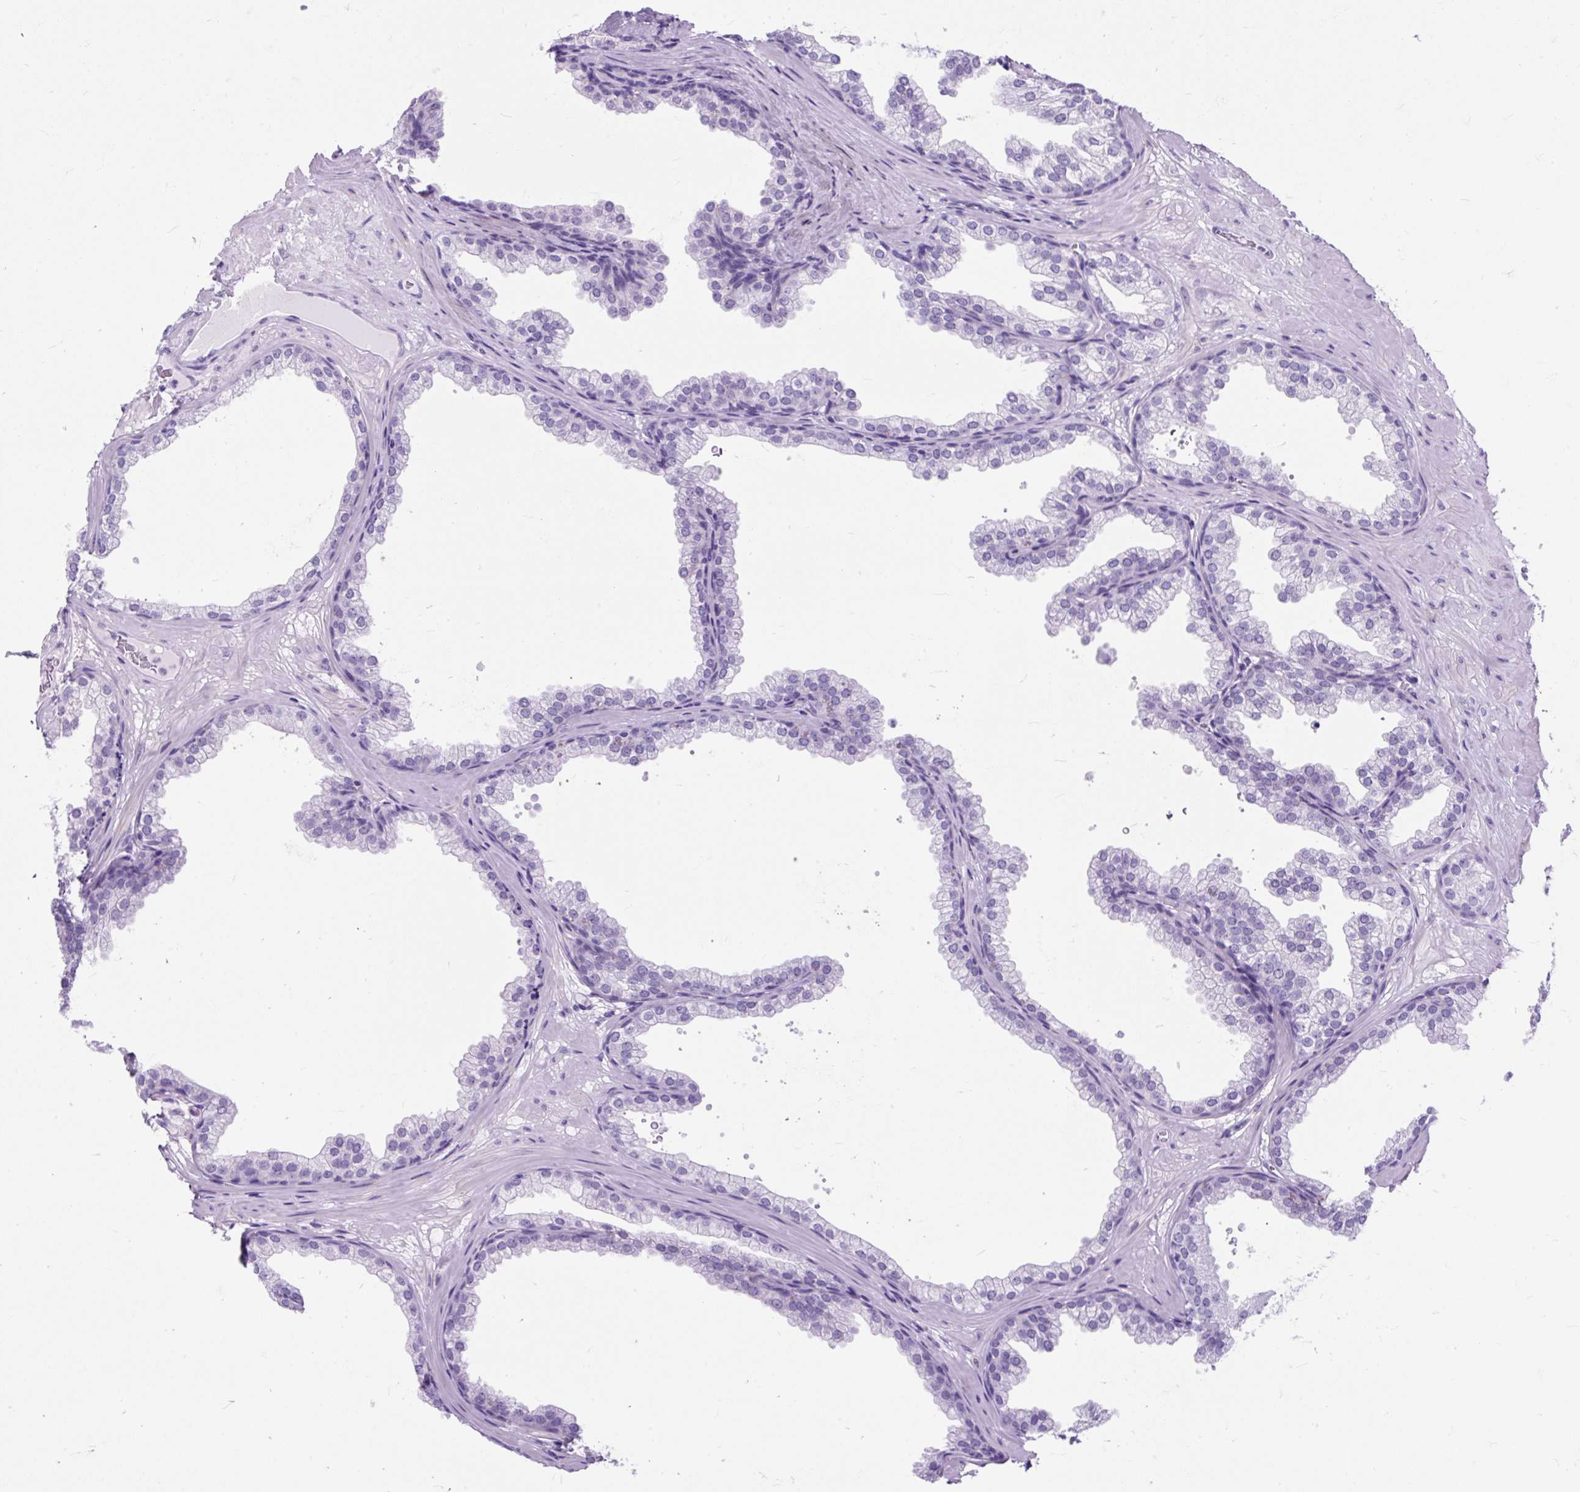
{"staining": {"intensity": "negative", "quantity": "none", "location": "none"}, "tissue": "prostate", "cell_type": "Glandular cells", "image_type": "normal", "snomed": [{"axis": "morphology", "description": "Normal tissue, NOS"}, {"axis": "topography", "description": "Prostate"}], "caption": "Glandular cells show no significant staining in benign prostate. The staining was performed using DAB (3,3'-diaminobenzidine) to visualize the protein expression in brown, while the nuclei were stained in blue with hematoxylin (Magnification: 20x).", "gene": "SCGB1A1", "patient": {"sex": "male", "age": 37}}